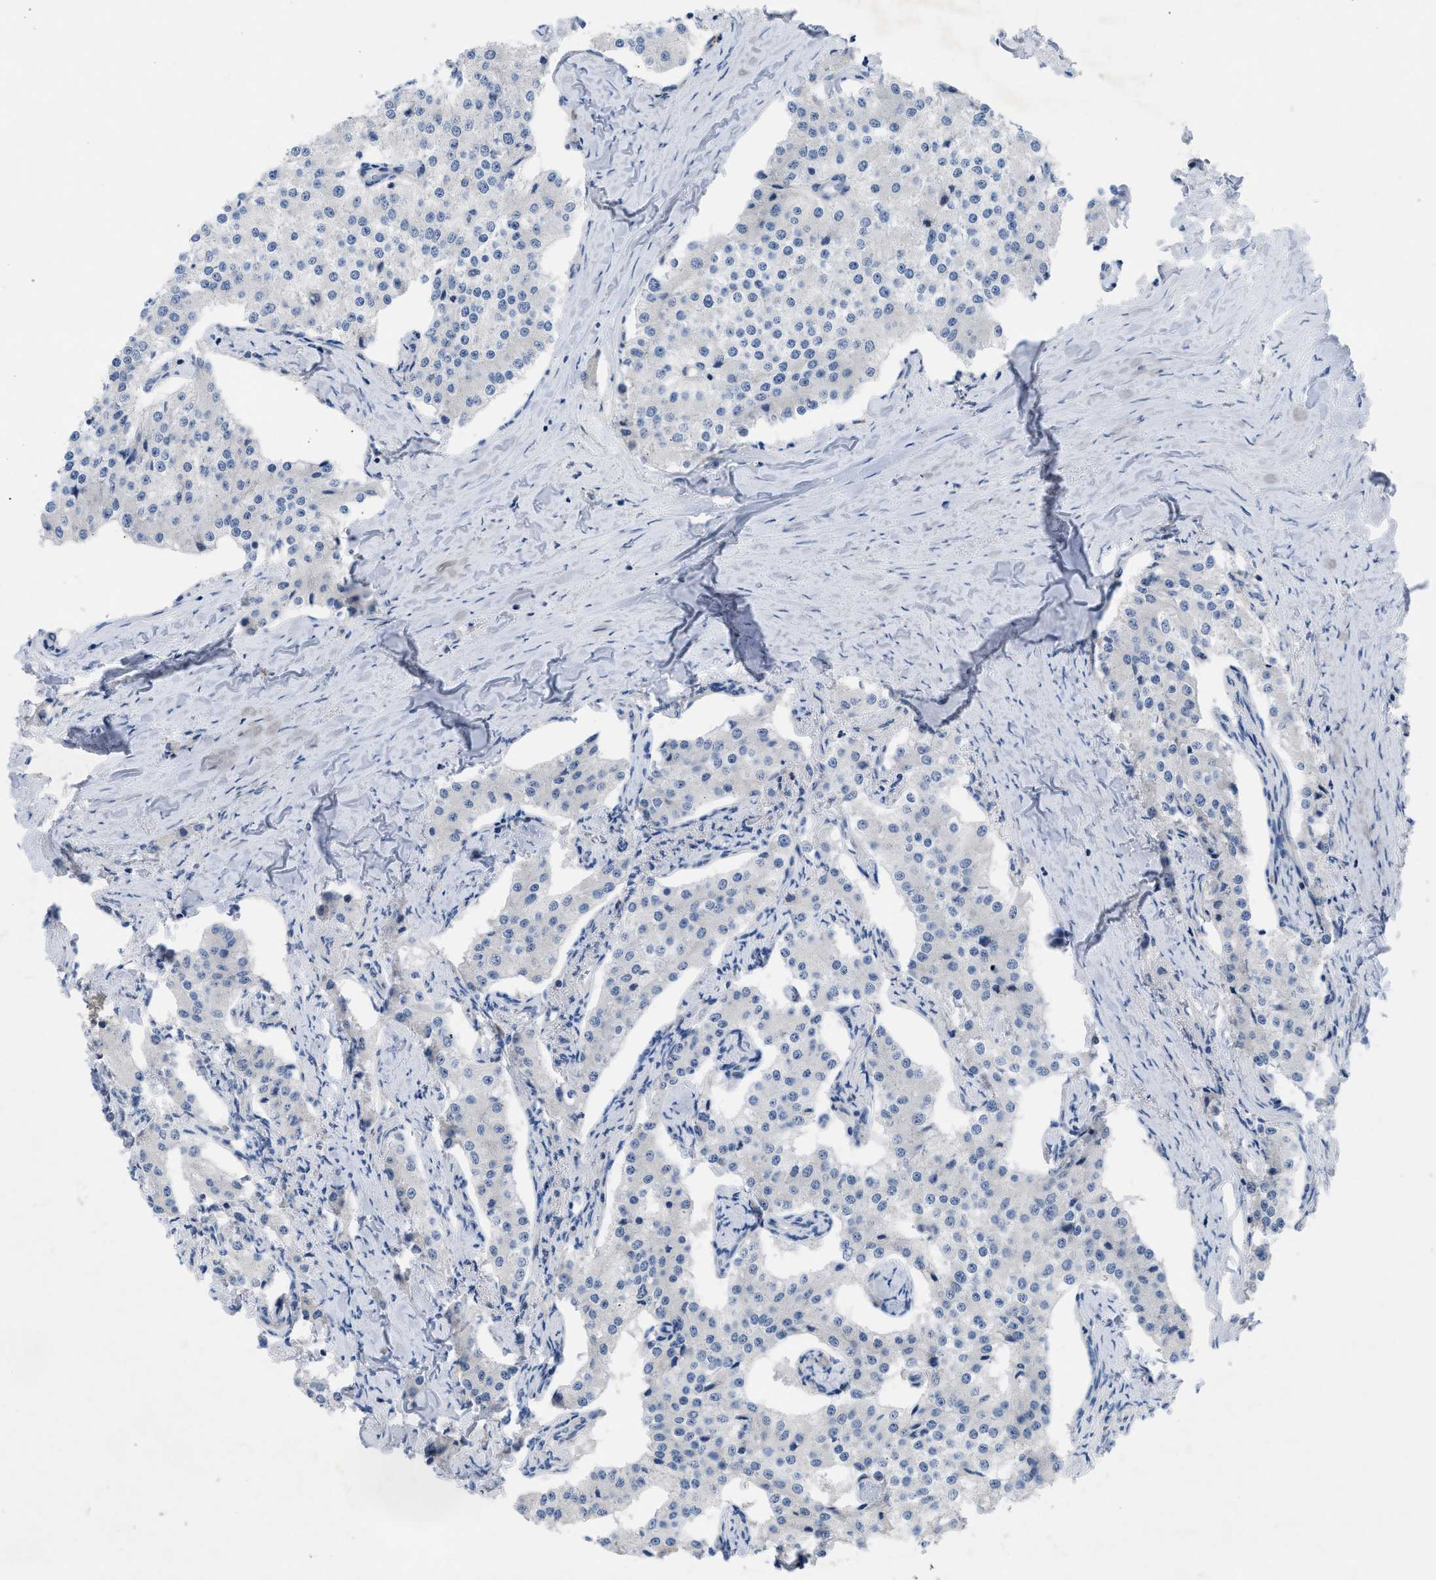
{"staining": {"intensity": "negative", "quantity": "none", "location": "none"}, "tissue": "carcinoid", "cell_type": "Tumor cells", "image_type": "cancer", "snomed": [{"axis": "morphology", "description": "Carcinoid, malignant, NOS"}, {"axis": "topography", "description": "Colon"}], "caption": "The immunohistochemistry (IHC) micrograph has no significant expression in tumor cells of malignant carcinoid tissue.", "gene": "IL17RE", "patient": {"sex": "female", "age": 52}}